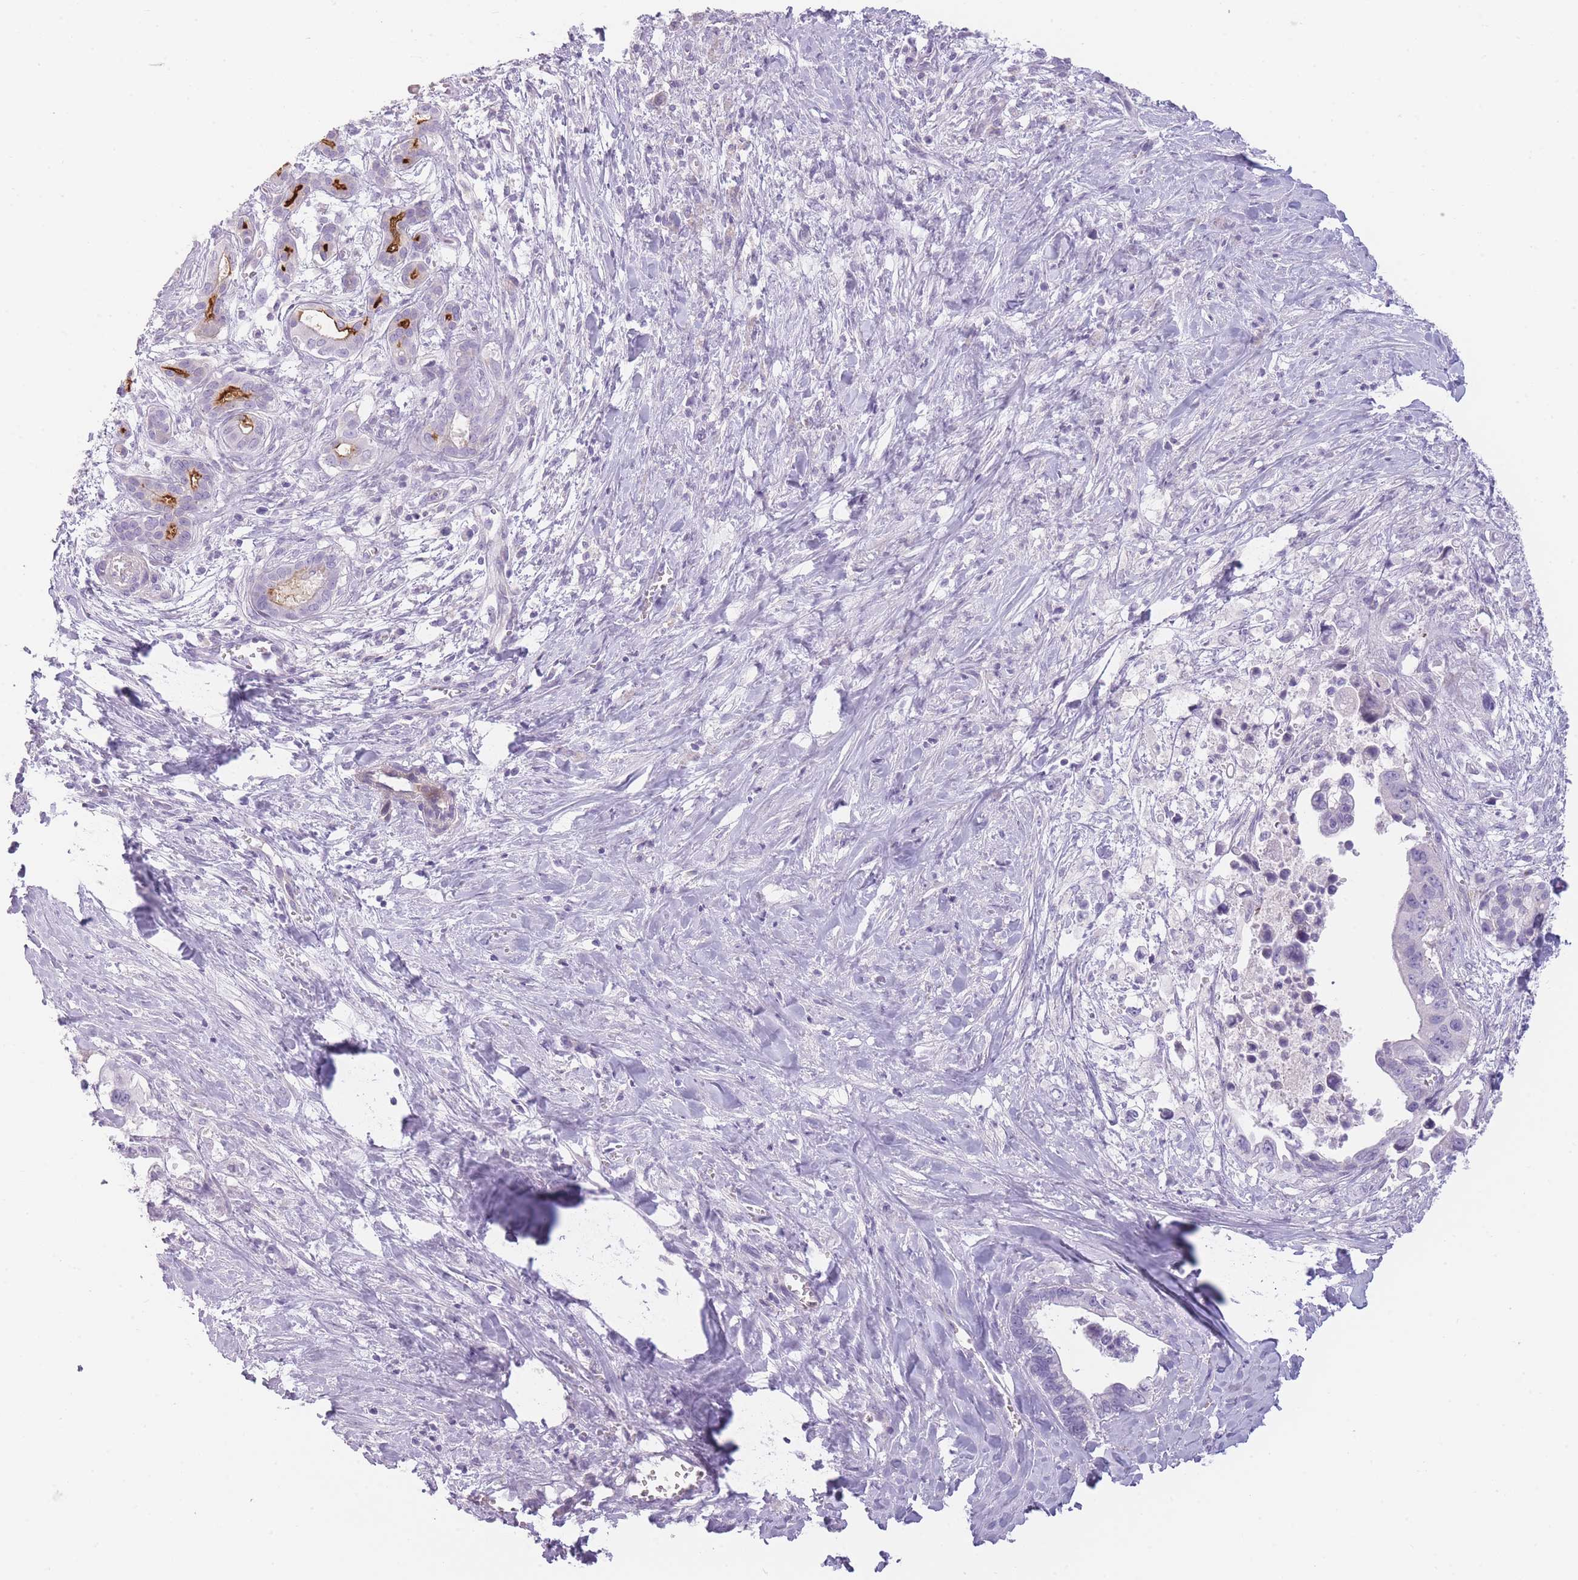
{"staining": {"intensity": "negative", "quantity": "none", "location": "none"}, "tissue": "pancreatic cancer", "cell_type": "Tumor cells", "image_type": "cancer", "snomed": [{"axis": "morphology", "description": "Adenocarcinoma, NOS"}, {"axis": "topography", "description": "Pancreas"}], "caption": "Immunohistochemistry micrograph of human adenocarcinoma (pancreatic) stained for a protein (brown), which shows no staining in tumor cells.", "gene": "GGT1", "patient": {"sex": "male", "age": 61}}